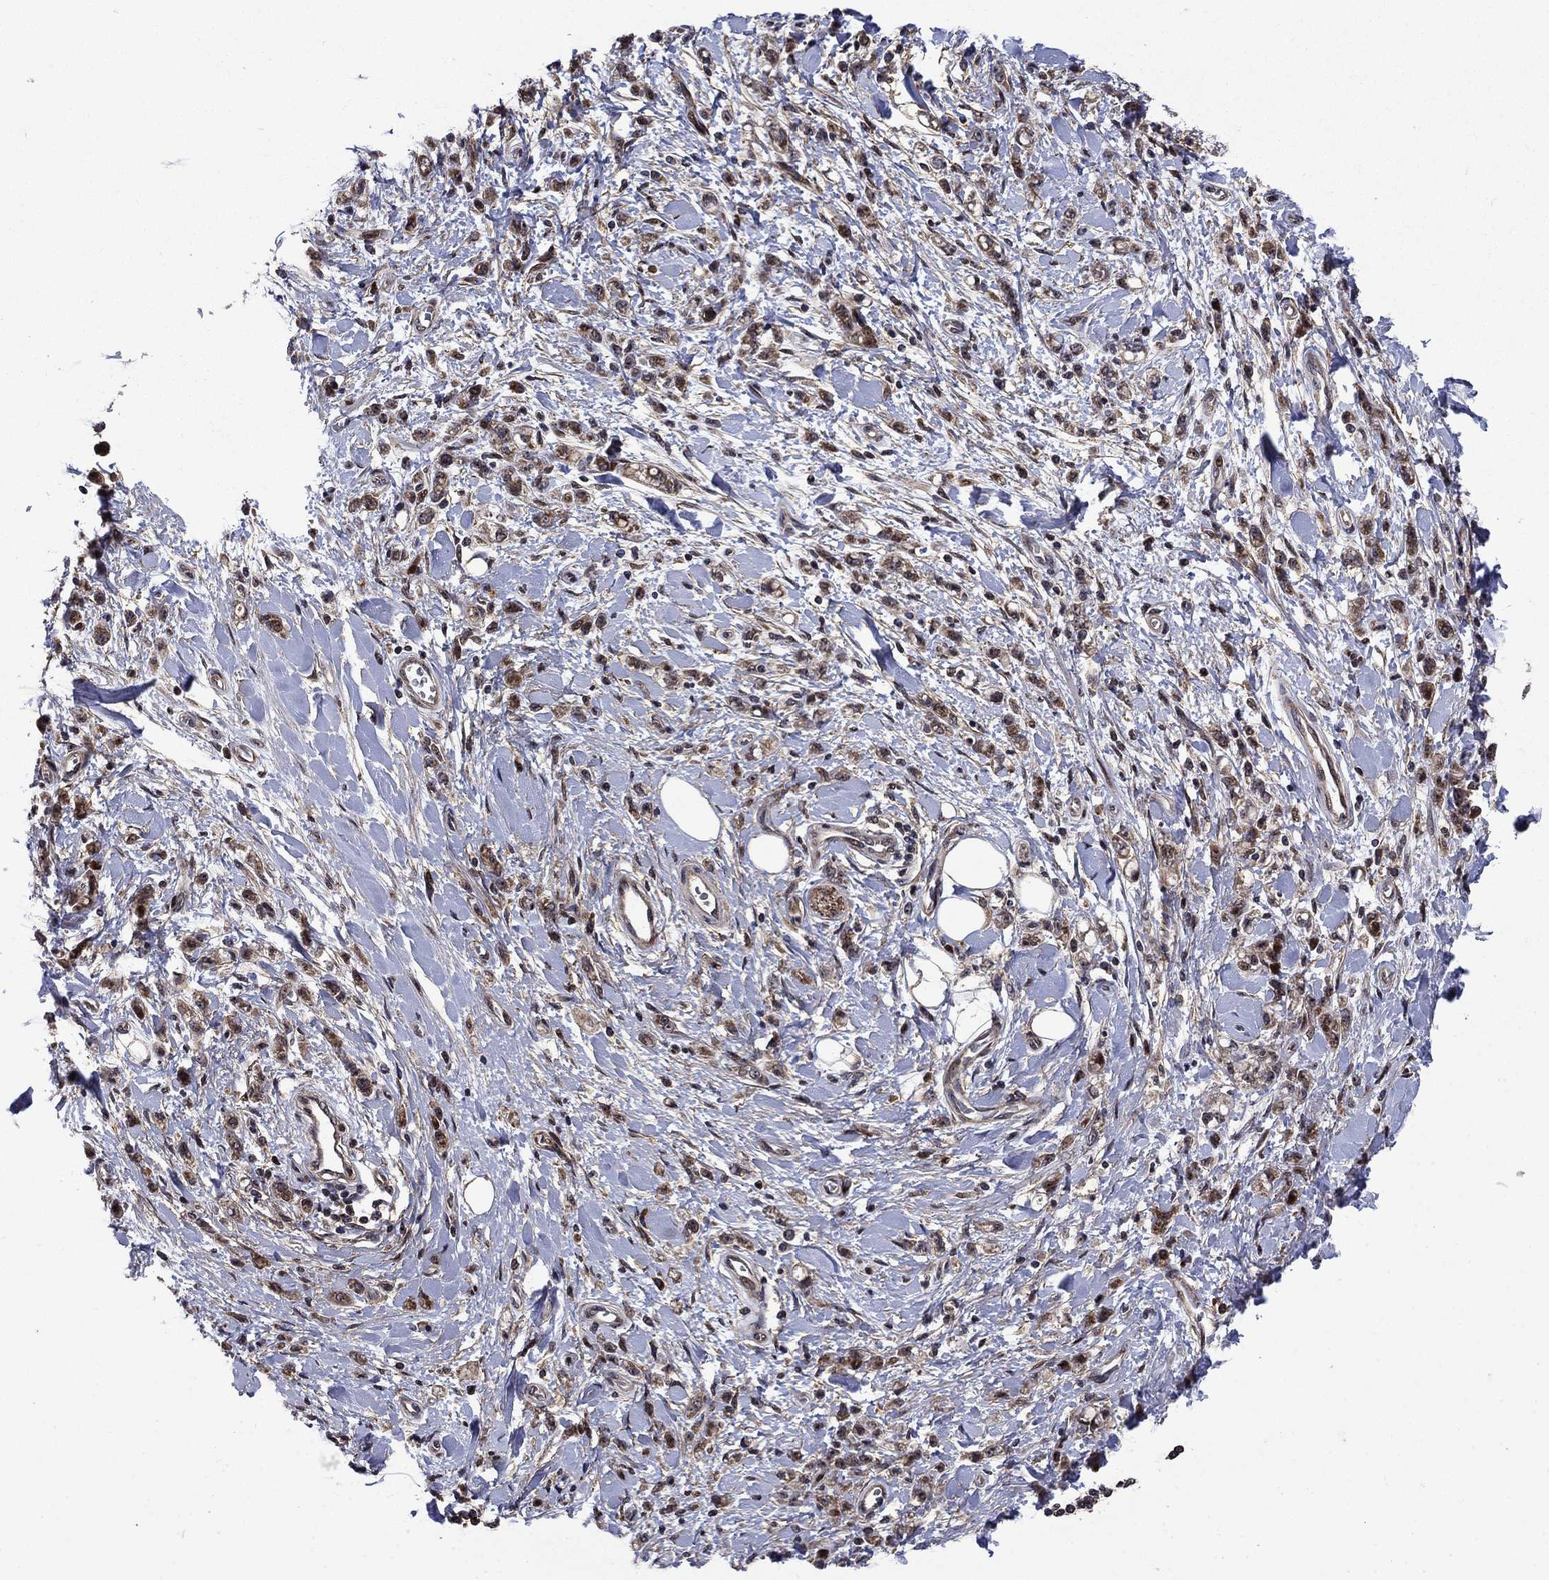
{"staining": {"intensity": "weak", "quantity": ">75%", "location": "cytoplasmic/membranous,nuclear"}, "tissue": "stomach cancer", "cell_type": "Tumor cells", "image_type": "cancer", "snomed": [{"axis": "morphology", "description": "Adenocarcinoma, NOS"}, {"axis": "topography", "description": "Stomach"}], "caption": "IHC staining of stomach adenocarcinoma, which reveals low levels of weak cytoplasmic/membranous and nuclear staining in approximately >75% of tumor cells indicating weak cytoplasmic/membranous and nuclear protein expression. The staining was performed using DAB (3,3'-diaminobenzidine) (brown) for protein detection and nuclei were counterstained in hematoxylin (blue).", "gene": "AGTPBP1", "patient": {"sex": "male", "age": 77}}